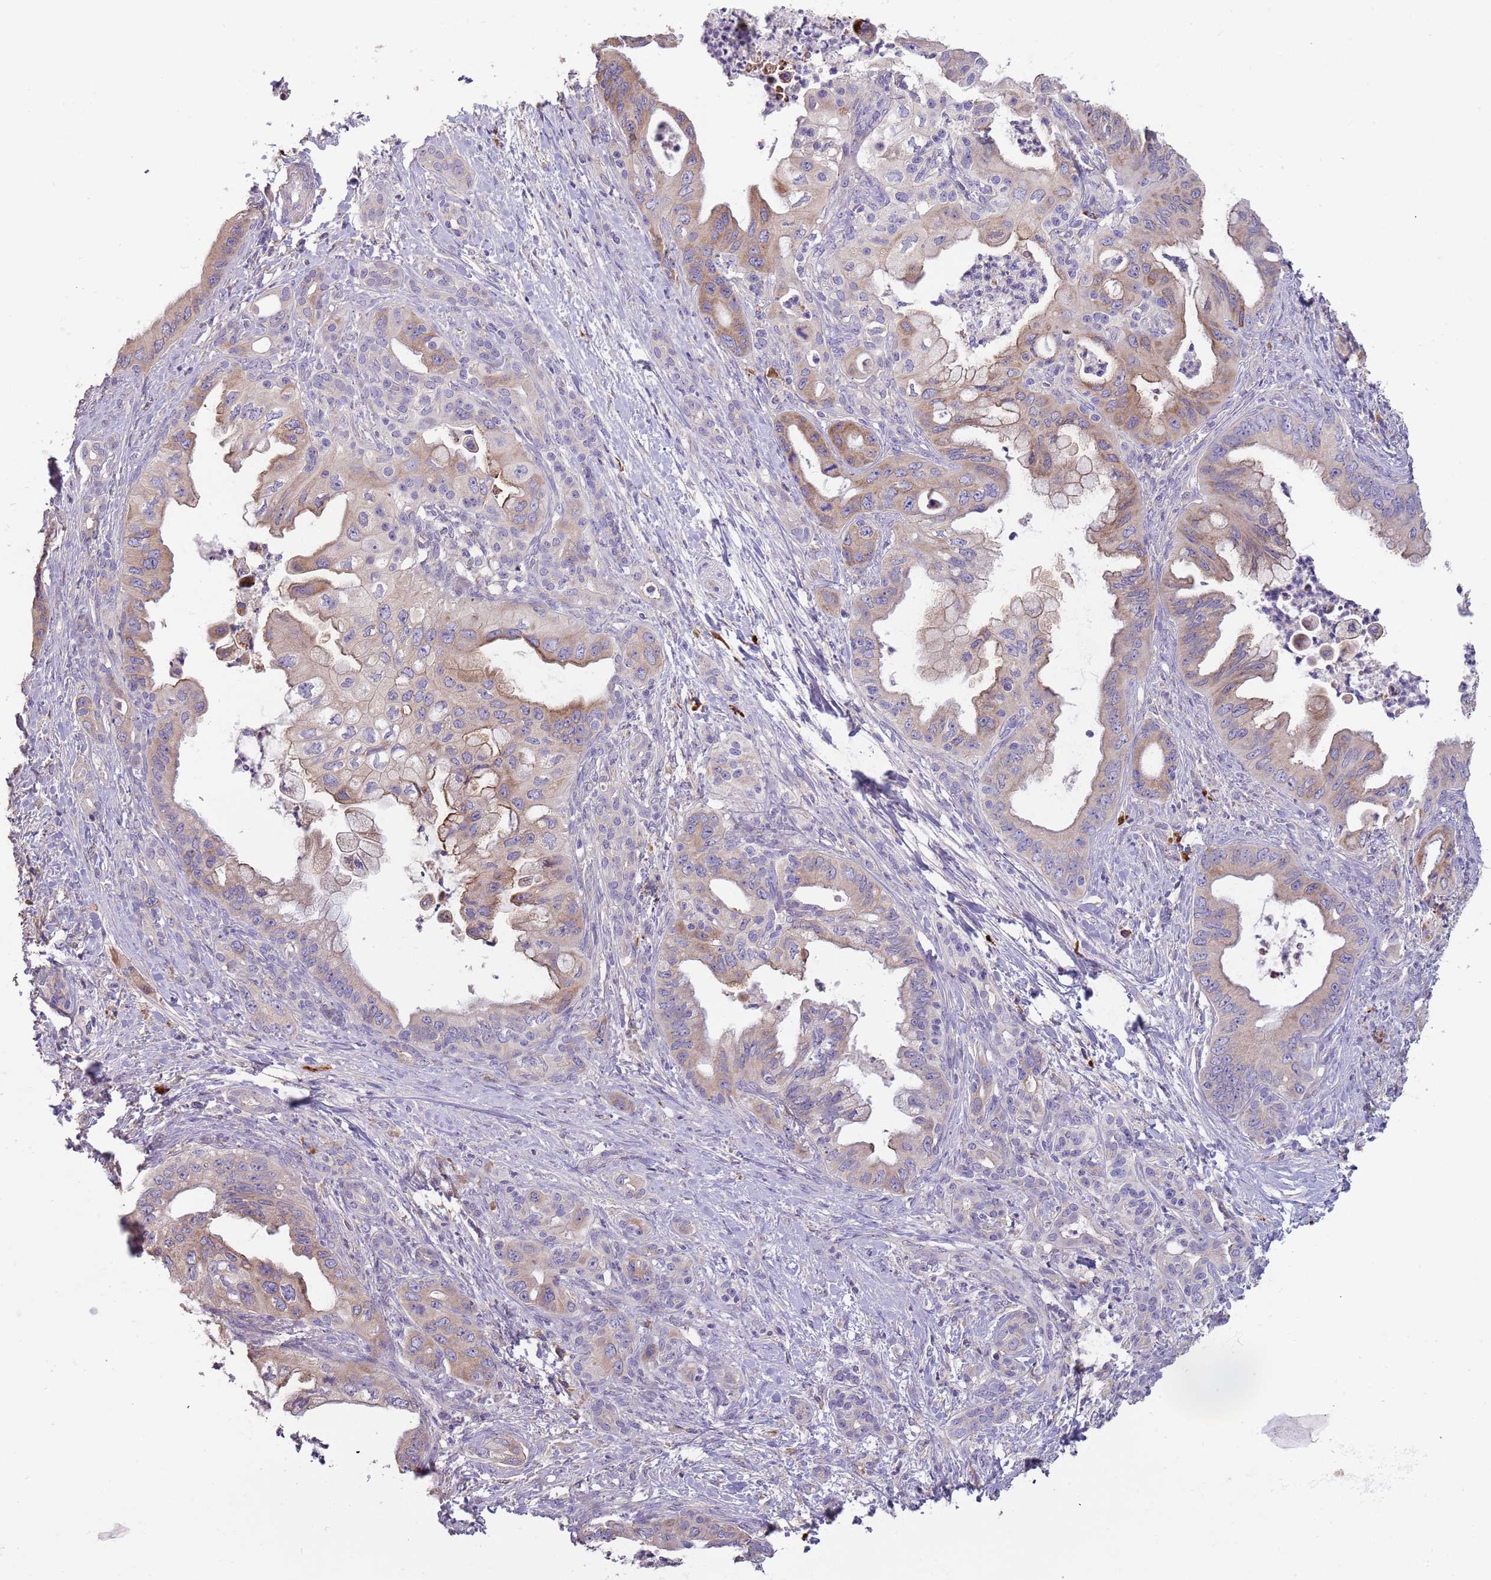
{"staining": {"intensity": "moderate", "quantity": "25%-75%", "location": "cytoplasmic/membranous"}, "tissue": "pancreatic cancer", "cell_type": "Tumor cells", "image_type": "cancer", "snomed": [{"axis": "morphology", "description": "Adenocarcinoma, NOS"}, {"axis": "topography", "description": "Pancreas"}], "caption": "Tumor cells display medium levels of moderate cytoplasmic/membranous positivity in approximately 25%-75% of cells in human pancreatic cancer. The staining was performed using DAB (3,3'-diaminobenzidine) to visualize the protein expression in brown, while the nuclei were stained in blue with hematoxylin (Magnification: 20x).", "gene": "SUSD1", "patient": {"sex": "male", "age": 58}}